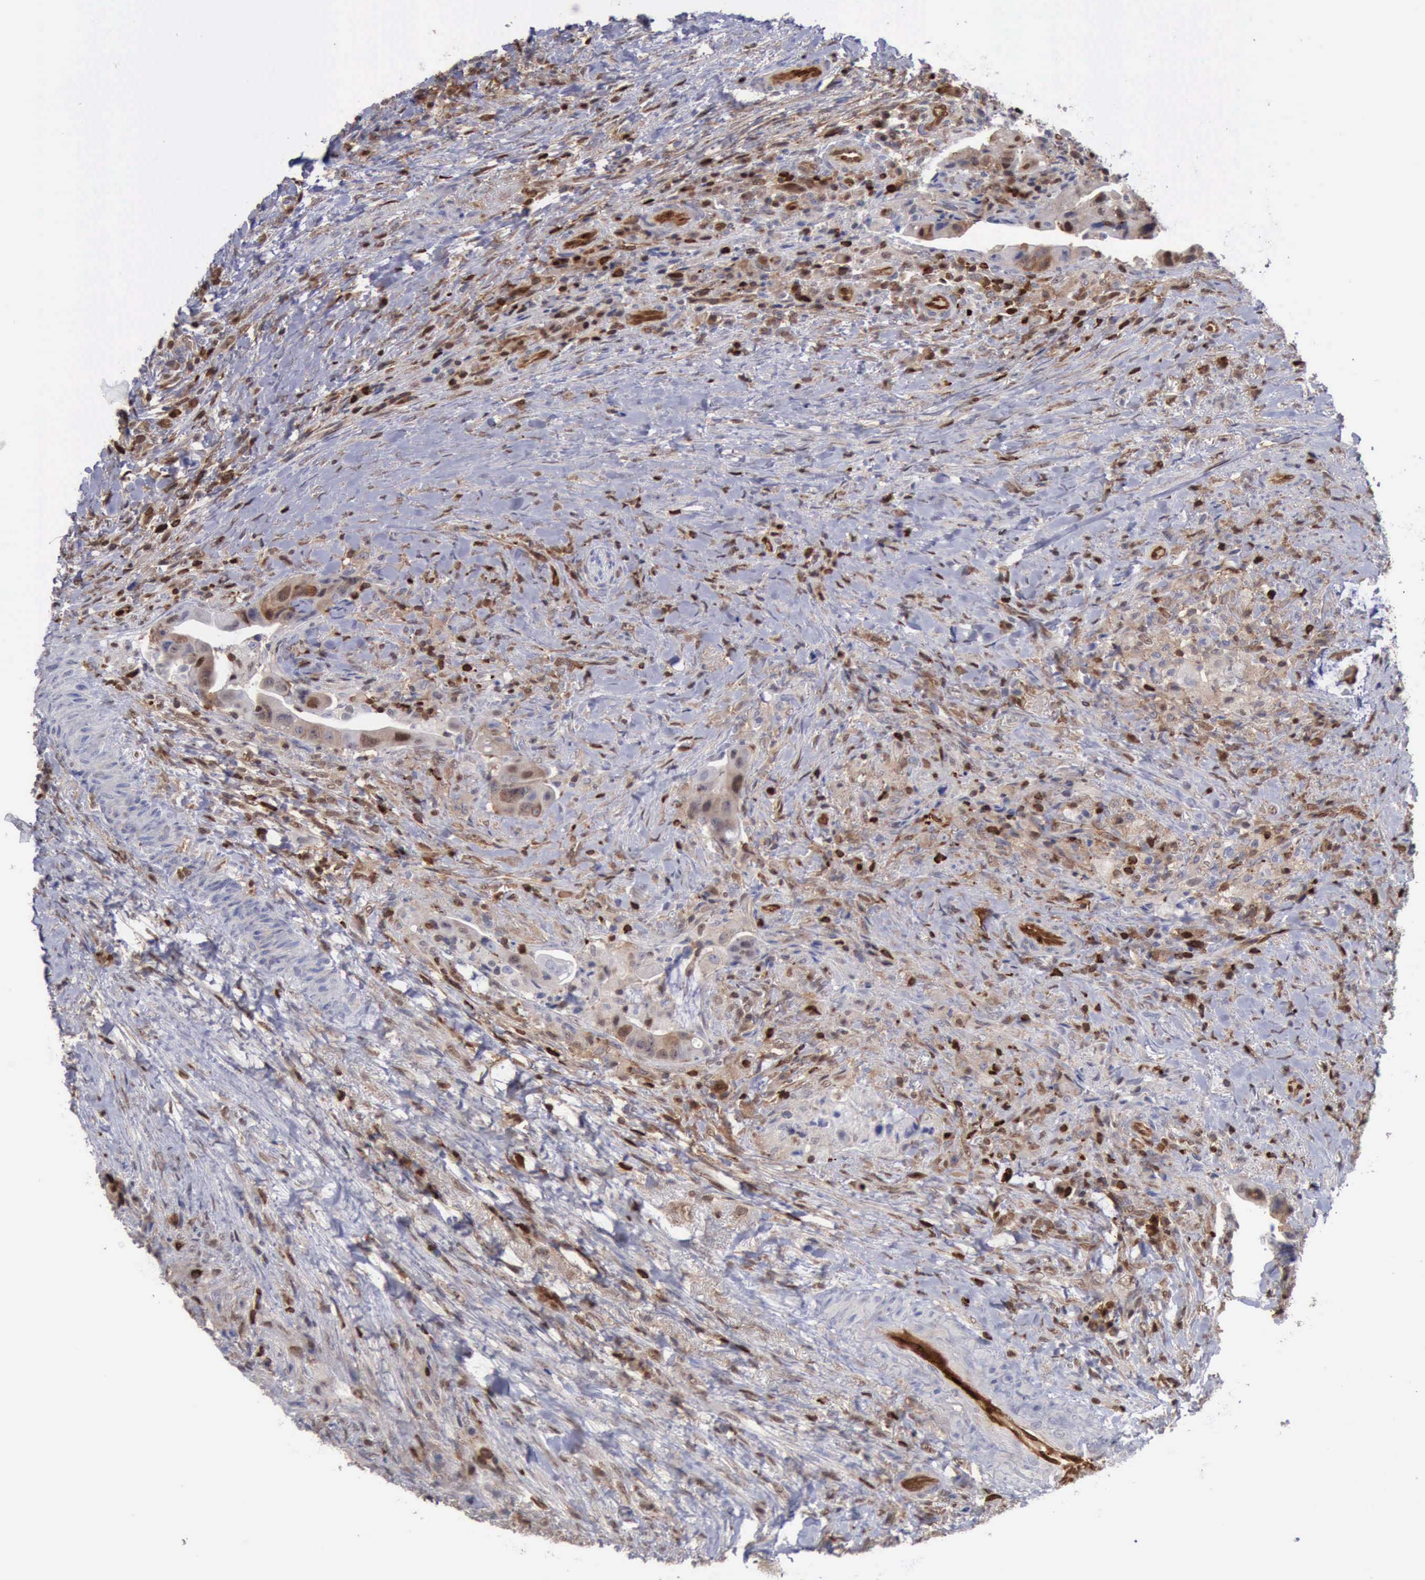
{"staining": {"intensity": "strong", "quantity": ">75%", "location": "cytoplasmic/membranous,nuclear"}, "tissue": "colorectal cancer", "cell_type": "Tumor cells", "image_type": "cancer", "snomed": [{"axis": "morphology", "description": "Adenocarcinoma, NOS"}, {"axis": "topography", "description": "Rectum"}], "caption": "Protein expression analysis of human adenocarcinoma (colorectal) reveals strong cytoplasmic/membranous and nuclear staining in about >75% of tumor cells.", "gene": "PDCD4", "patient": {"sex": "female", "age": 71}}